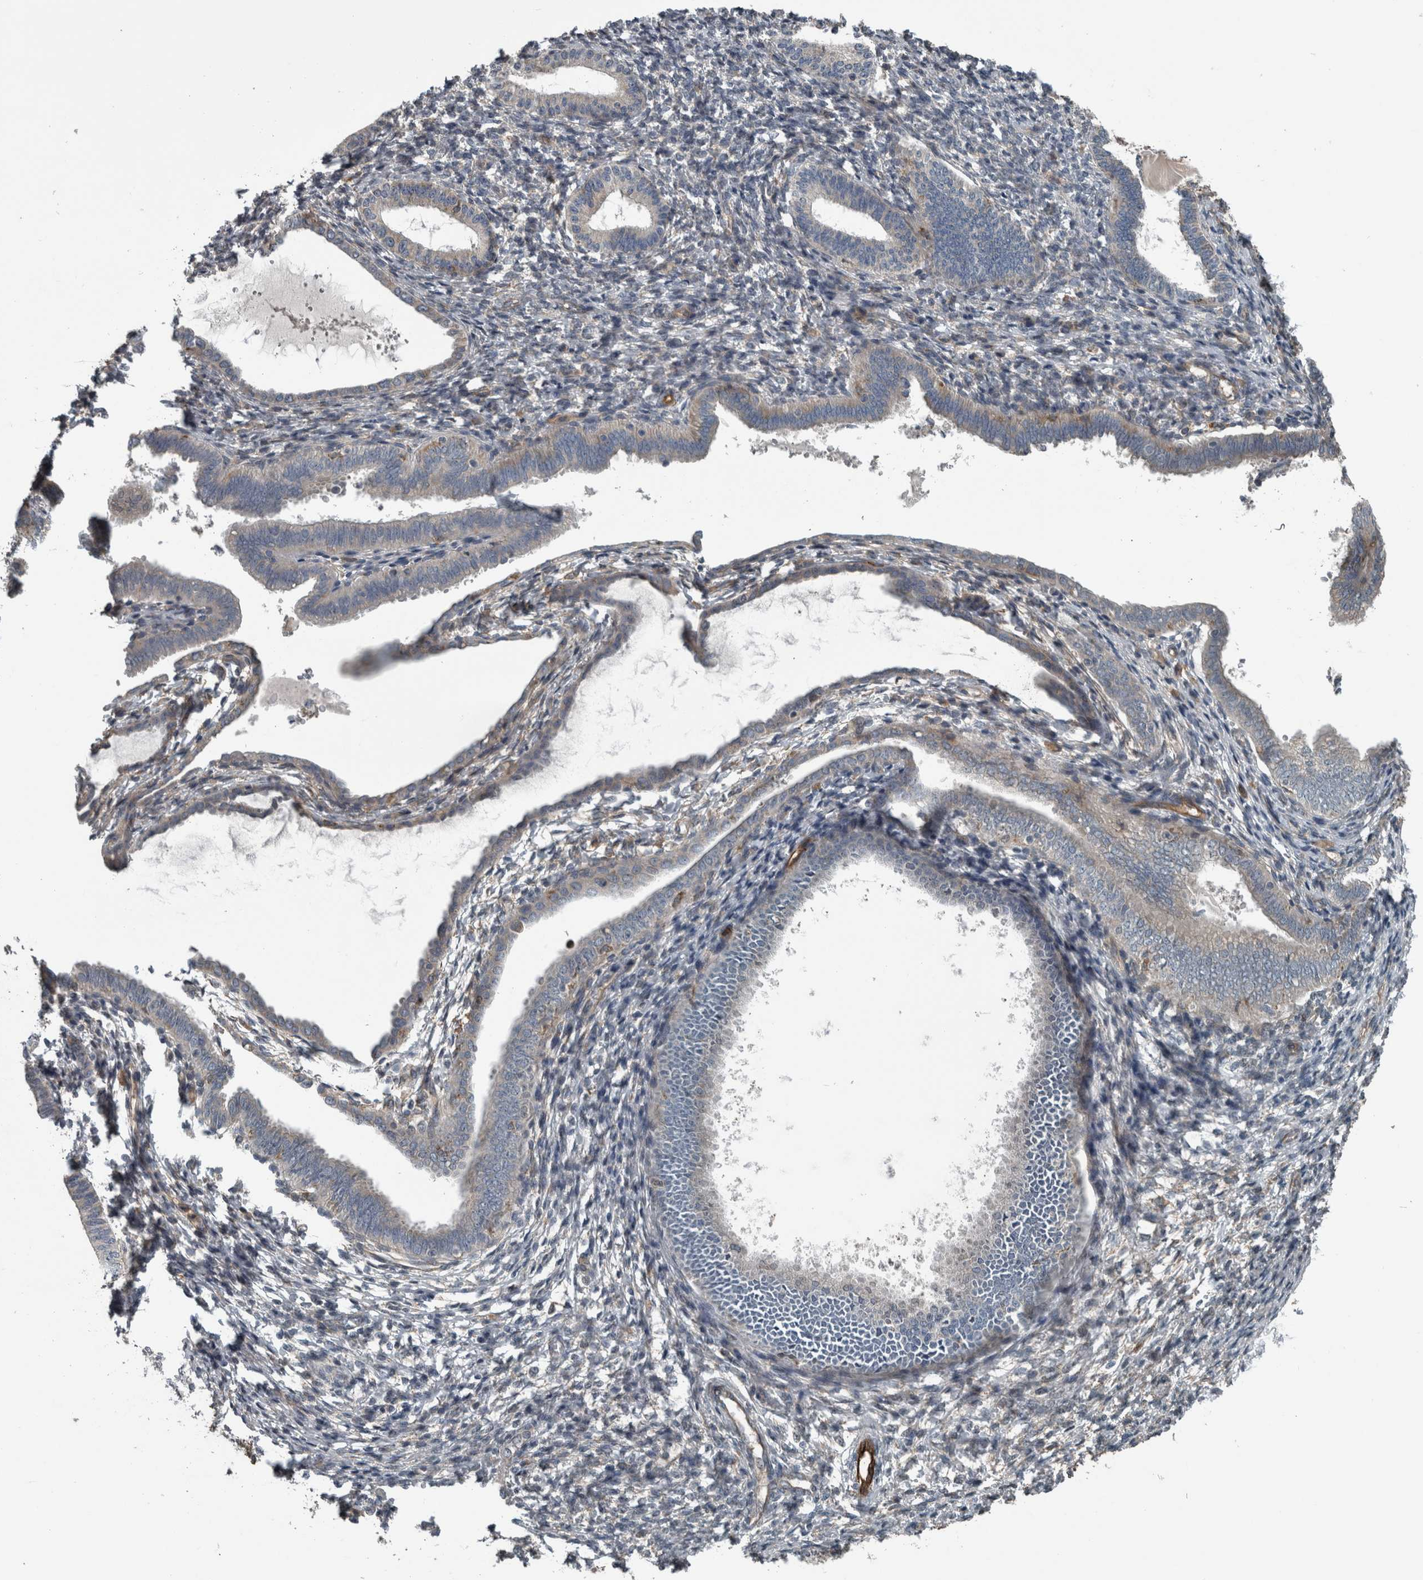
{"staining": {"intensity": "weak", "quantity": "<25%", "location": "cytoplasmic/membranous"}, "tissue": "endometrium", "cell_type": "Cells in endometrial stroma", "image_type": "normal", "snomed": [{"axis": "morphology", "description": "Normal tissue, NOS"}, {"axis": "topography", "description": "Endometrium"}], "caption": "Immunohistochemical staining of normal human endometrium shows no significant positivity in cells in endometrial stroma.", "gene": "EXOC8", "patient": {"sex": "female", "age": 77}}